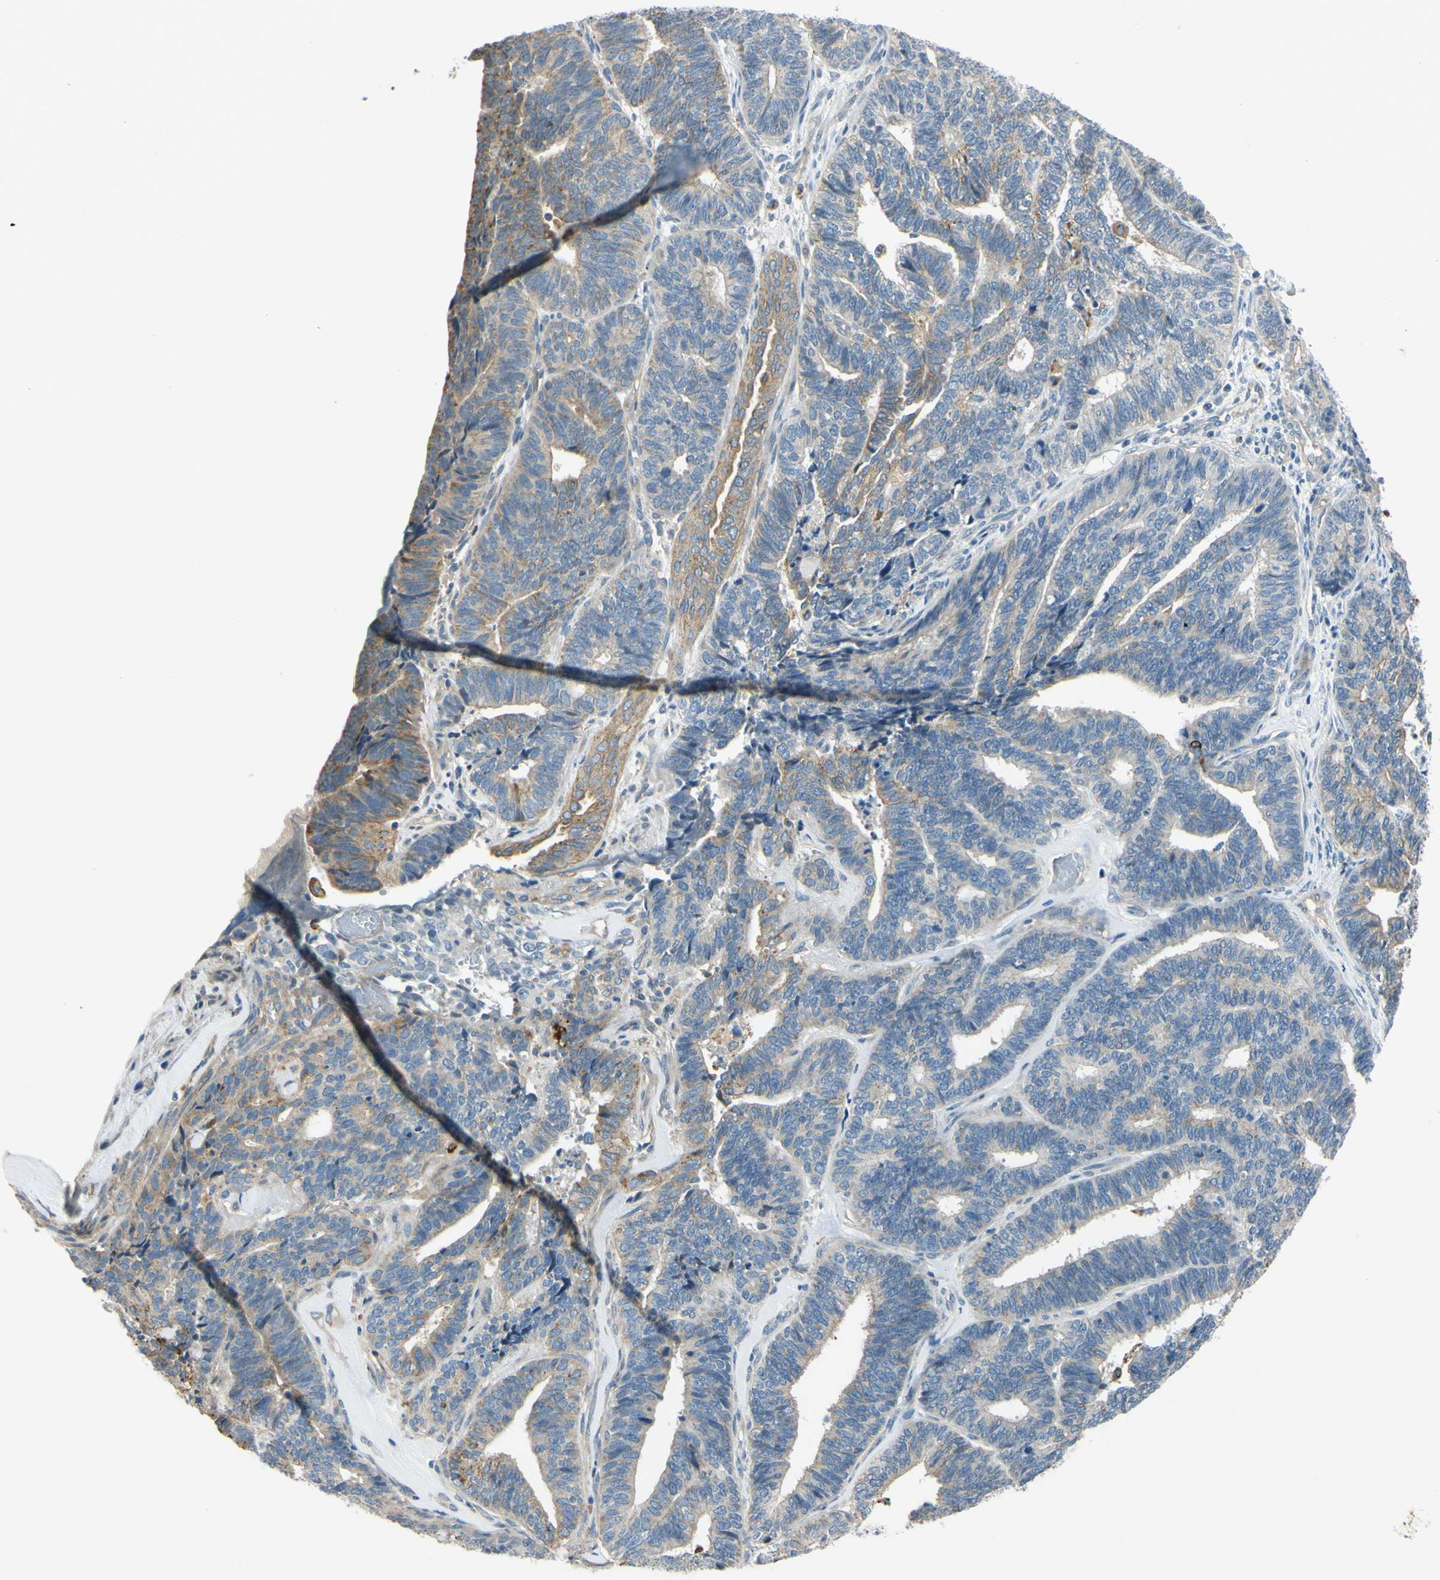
{"staining": {"intensity": "moderate", "quantity": "<25%", "location": "cytoplasmic/membranous"}, "tissue": "endometrial cancer", "cell_type": "Tumor cells", "image_type": "cancer", "snomed": [{"axis": "morphology", "description": "Adenocarcinoma, NOS"}, {"axis": "topography", "description": "Endometrium"}], "caption": "Endometrial cancer stained with a protein marker displays moderate staining in tumor cells.", "gene": "LAMA3", "patient": {"sex": "female", "age": 70}}